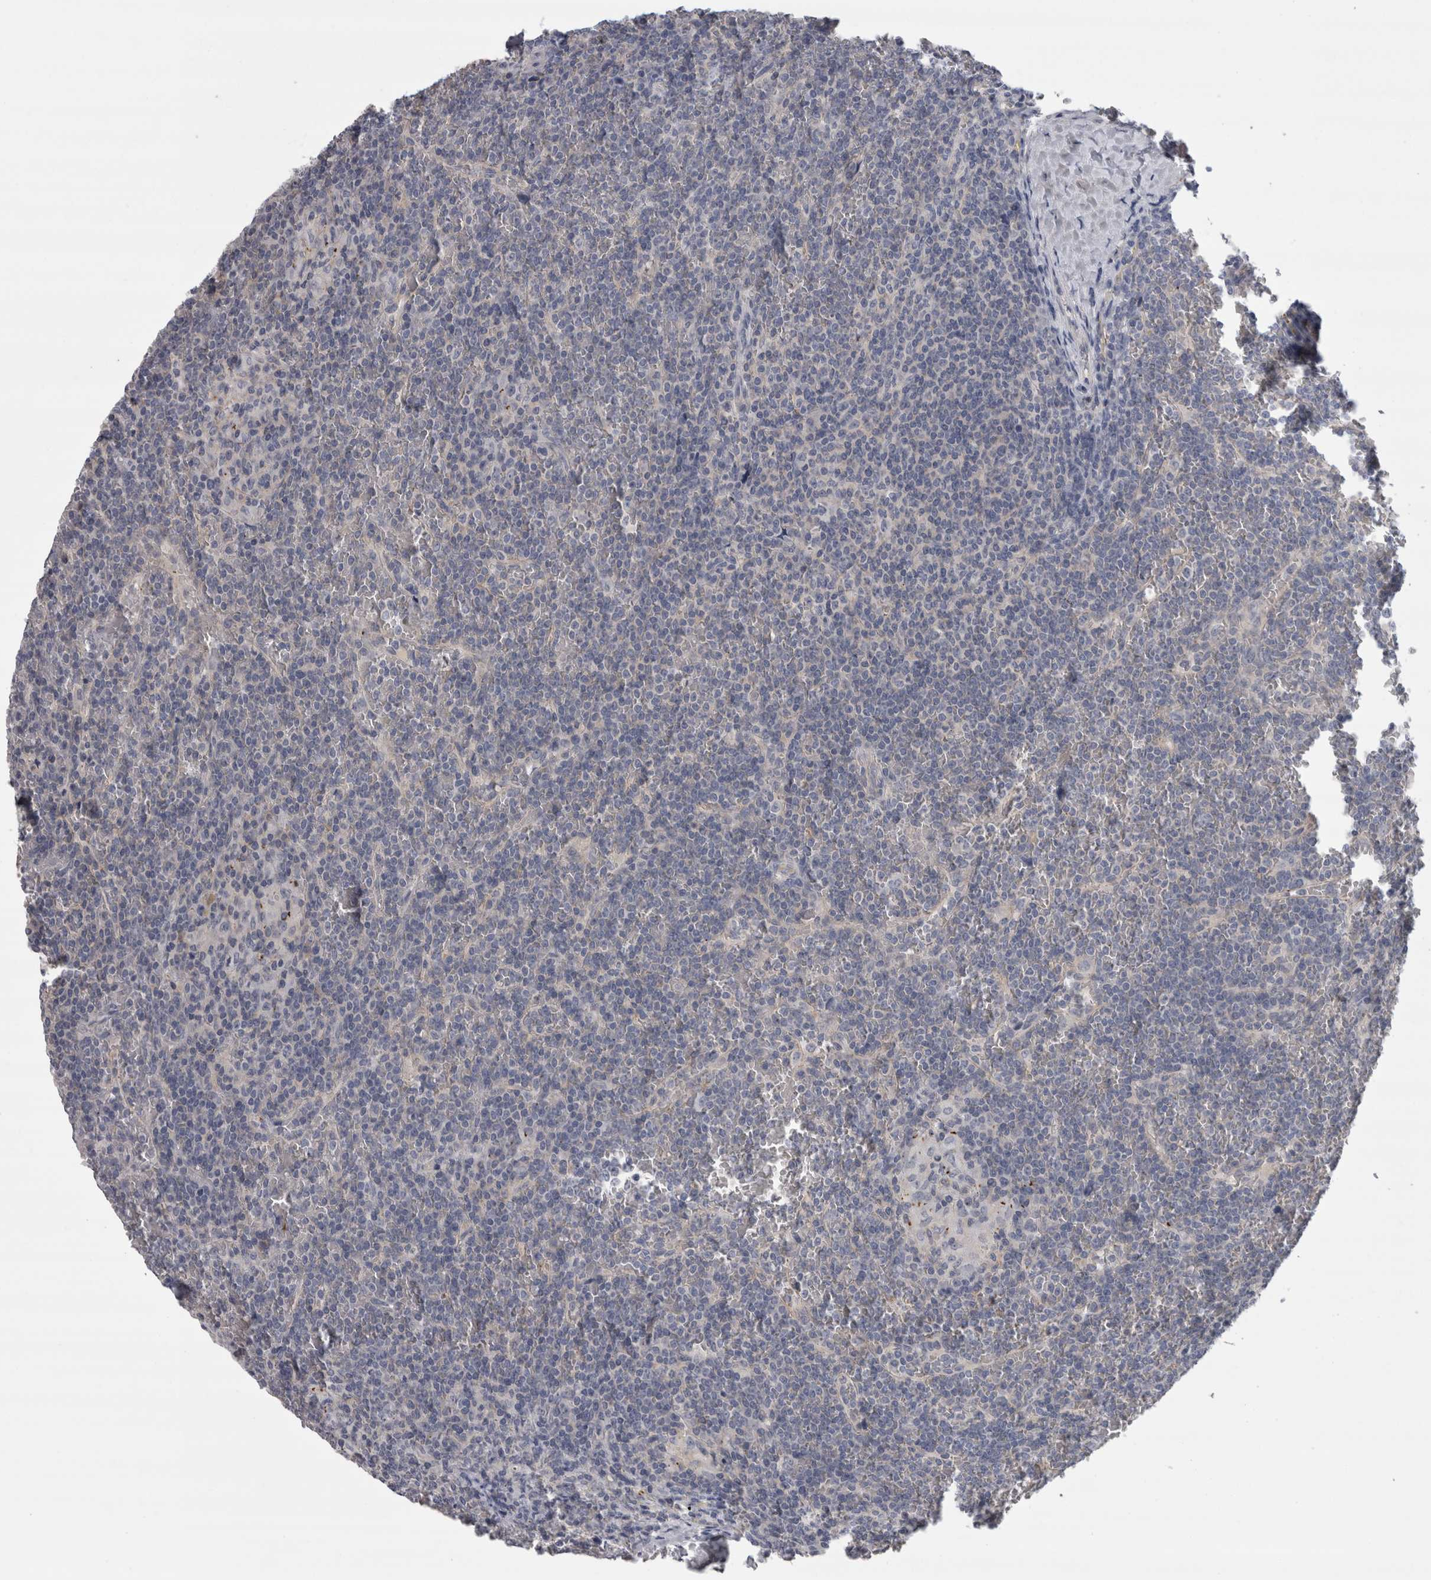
{"staining": {"intensity": "negative", "quantity": "none", "location": "none"}, "tissue": "lymphoma", "cell_type": "Tumor cells", "image_type": "cancer", "snomed": [{"axis": "morphology", "description": "Malignant lymphoma, non-Hodgkin's type, Low grade"}, {"axis": "topography", "description": "Spleen"}], "caption": "Histopathology image shows no protein expression in tumor cells of lymphoma tissue. Nuclei are stained in blue.", "gene": "LYZL6", "patient": {"sex": "female", "age": 19}}